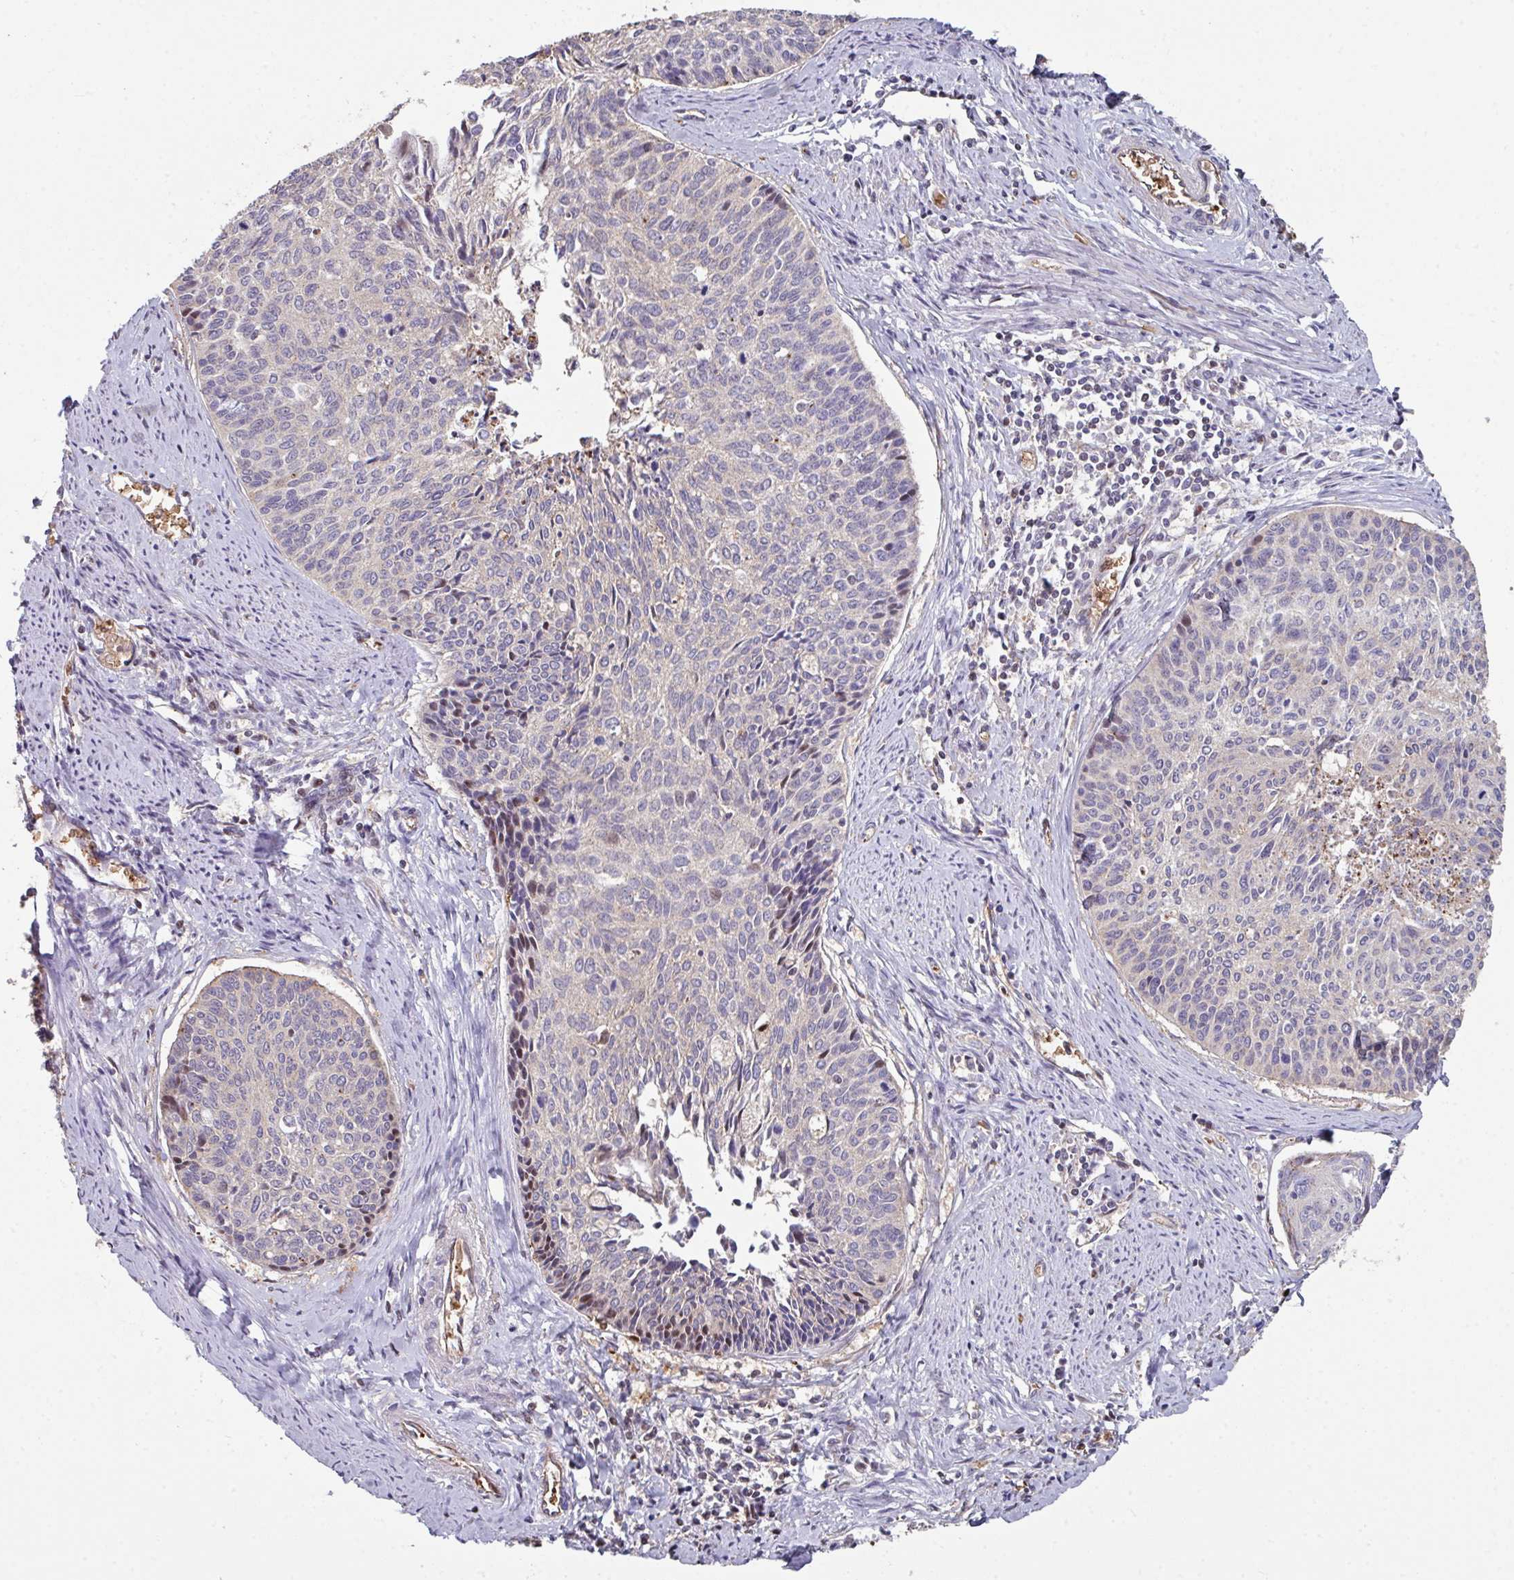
{"staining": {"intensity": "negative", "quantity": "none", "location": "none"}, "tissue": "cervical cancer", "cell_type": "Tumor cells", "image_type": "cancer", "snomed": [{"axis": "morphology", "description": "Squamous cell carcinoma, NOS"}, {"axis": "topography", "description": "Cervix"}], "caption": "High power microscopy histopathology image of an immunohistochemistry image of cervical cancer, revealing no significant positivity in tumor cells.", "gene": "ANO9", "patient": {"sex": "female", "age": 55}}